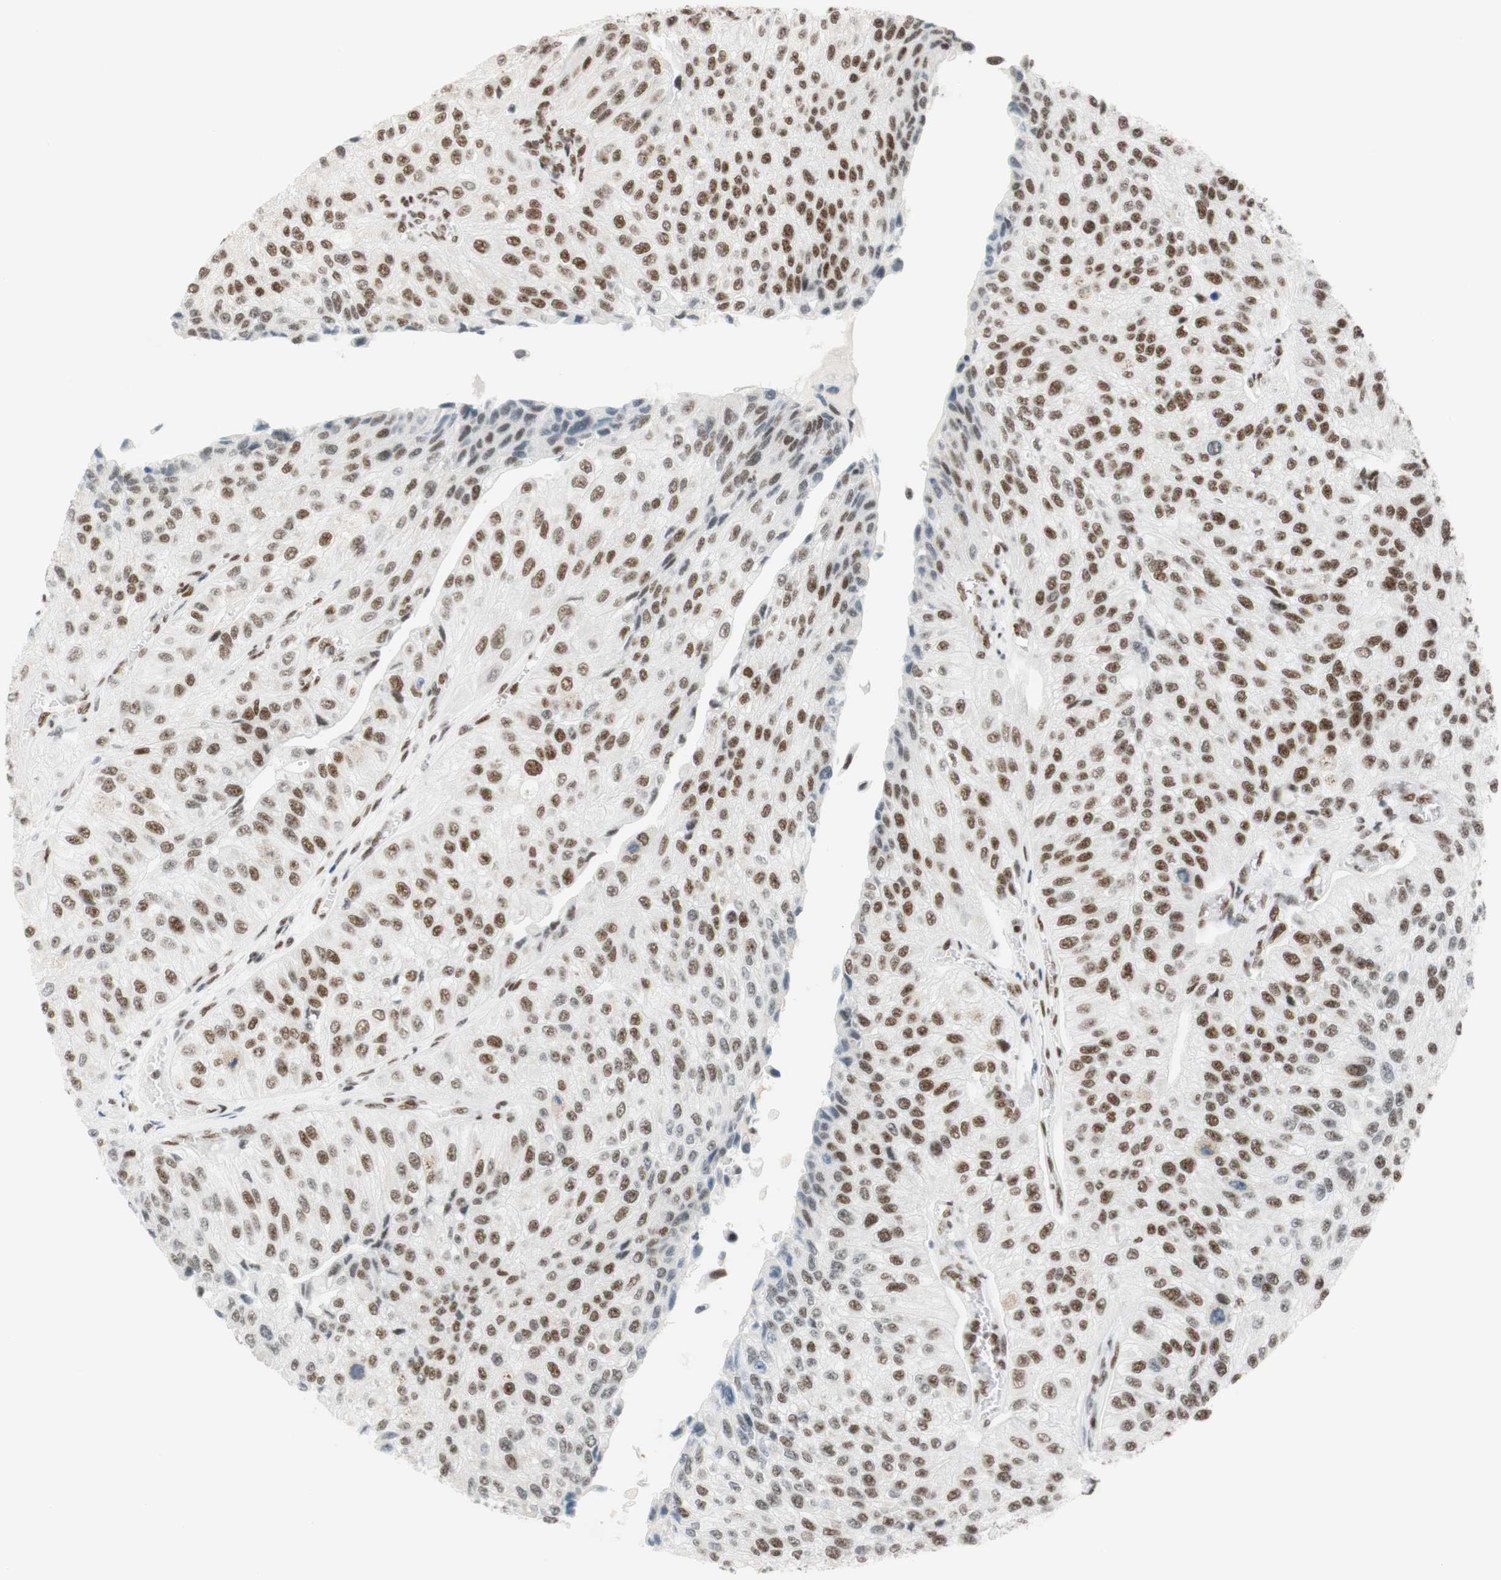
{"staining": {"intensity": "moderate", "quantity": "25%-75%", "location": "nuclear"}, "tissue": "urothelial cancer", "cell_type": "Tumor cells", "image_type": "cancer", "snomed": [{"axis": "morphology", "description": "Urothelial carcinoma, High grade"}, {"axis": "topography", "description": "Kidney"}, {"axis": "topography", "description": "Urinary bladder"}], "caption": "Immunohistochemistry (IHC) (DAB) staining of urothelial carcinoma (high-grade) shows moderate nuclear protein staining in approximately 25%-75% of tumor cells.", "gene": "RNF20", "patient": {"sex": "male", "age": 77}}